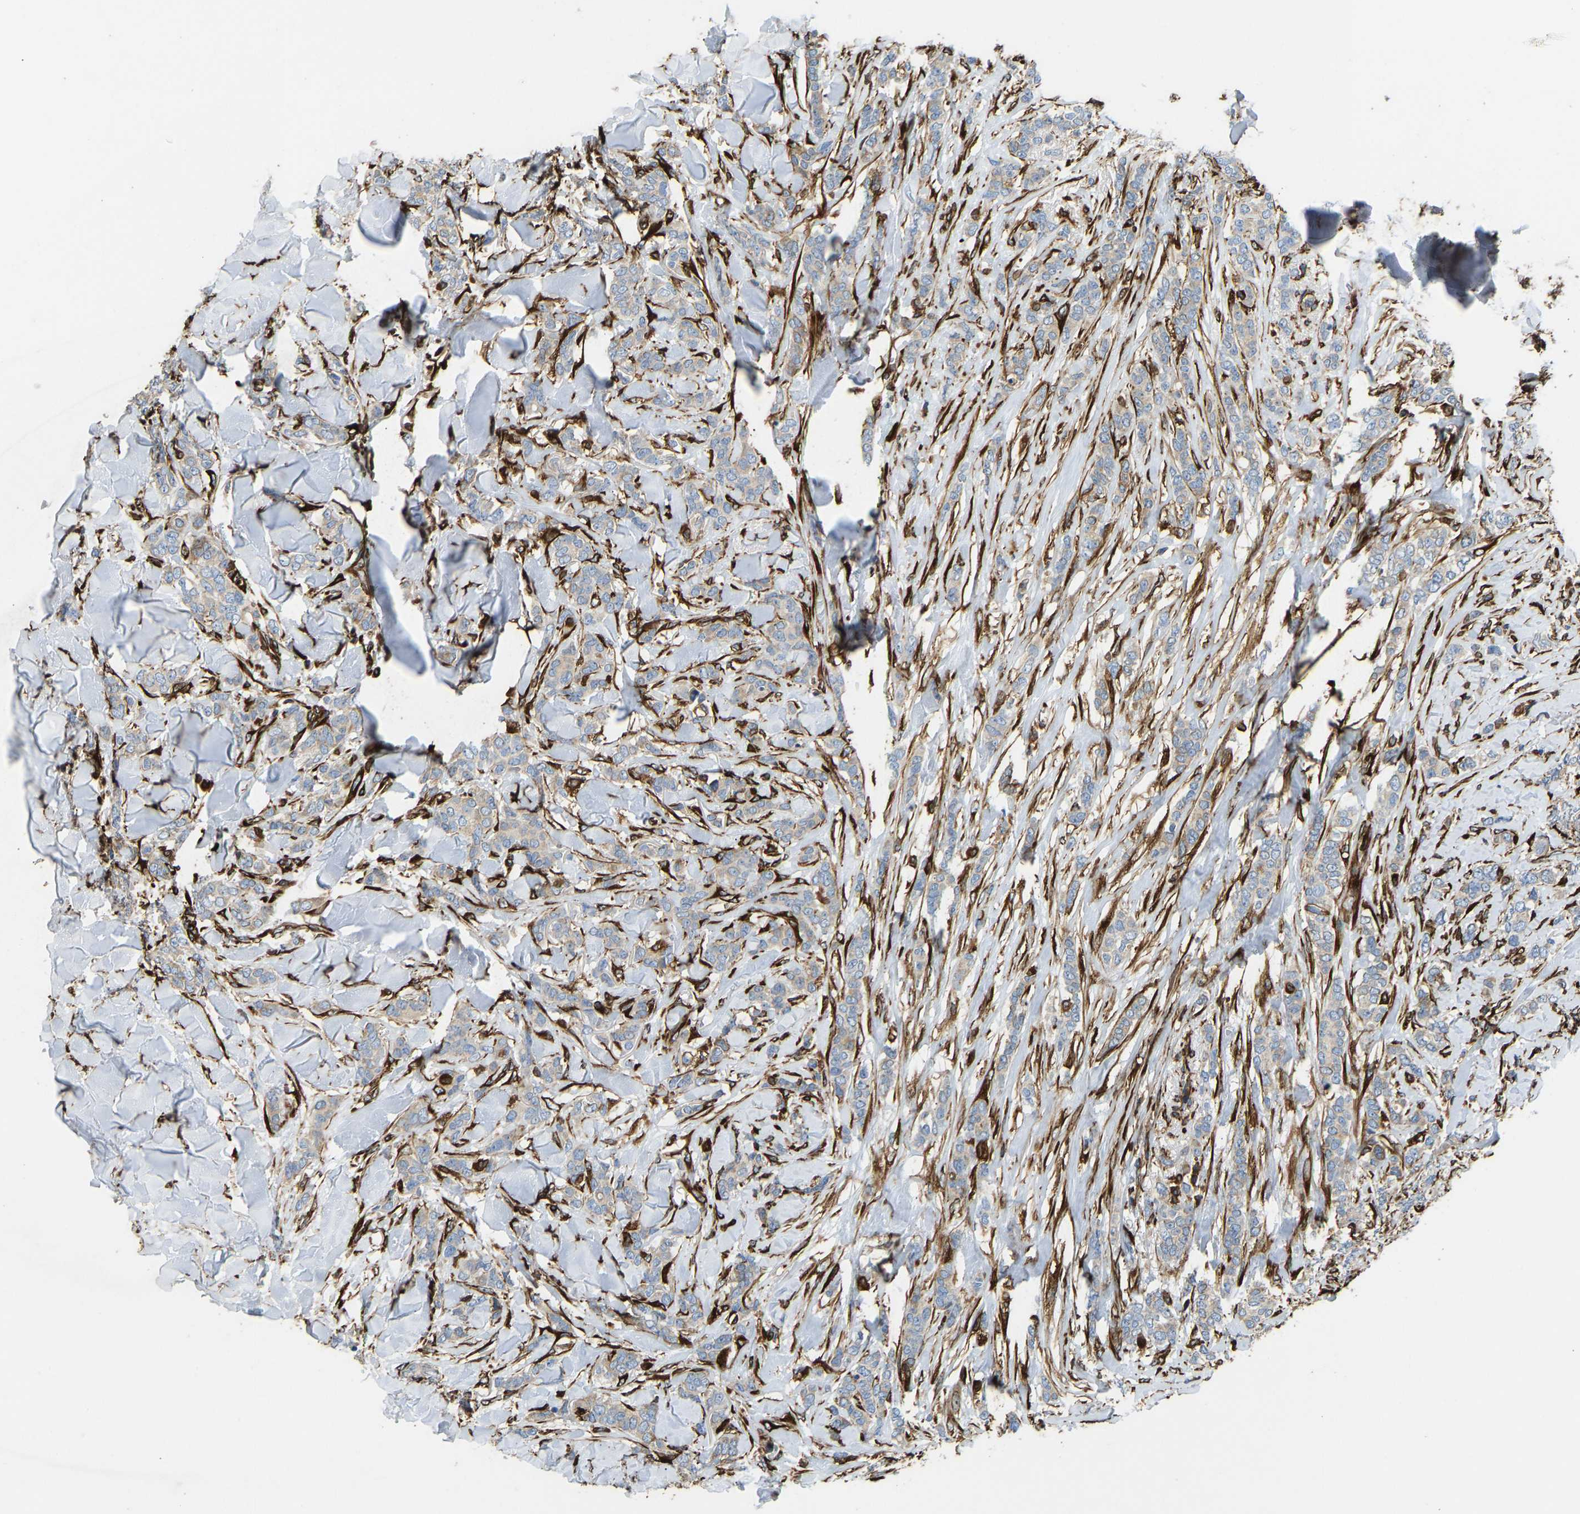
{"staining": {"intensity": "moderate", "quantity": ">75%", "location": "cytoplasmic/membranous"}, "tissue": "breast cancer", "cell_type": "Tumor cells", "image_type": "cancer", "snomed": [{"axis": "morphology", "description": "Lobular carcinoma"}, {"axis": "topography", "description": "Skin"}, {"axis": "topography", "description": "Breast"}], "caption": "A brown stain highlights moderate cytoplasmic/membranous expression of a protein in lobular carcinoma (breast) tumor cells.", "gene": "BEX3", "patient": {"sex": "female", "age": 46}}